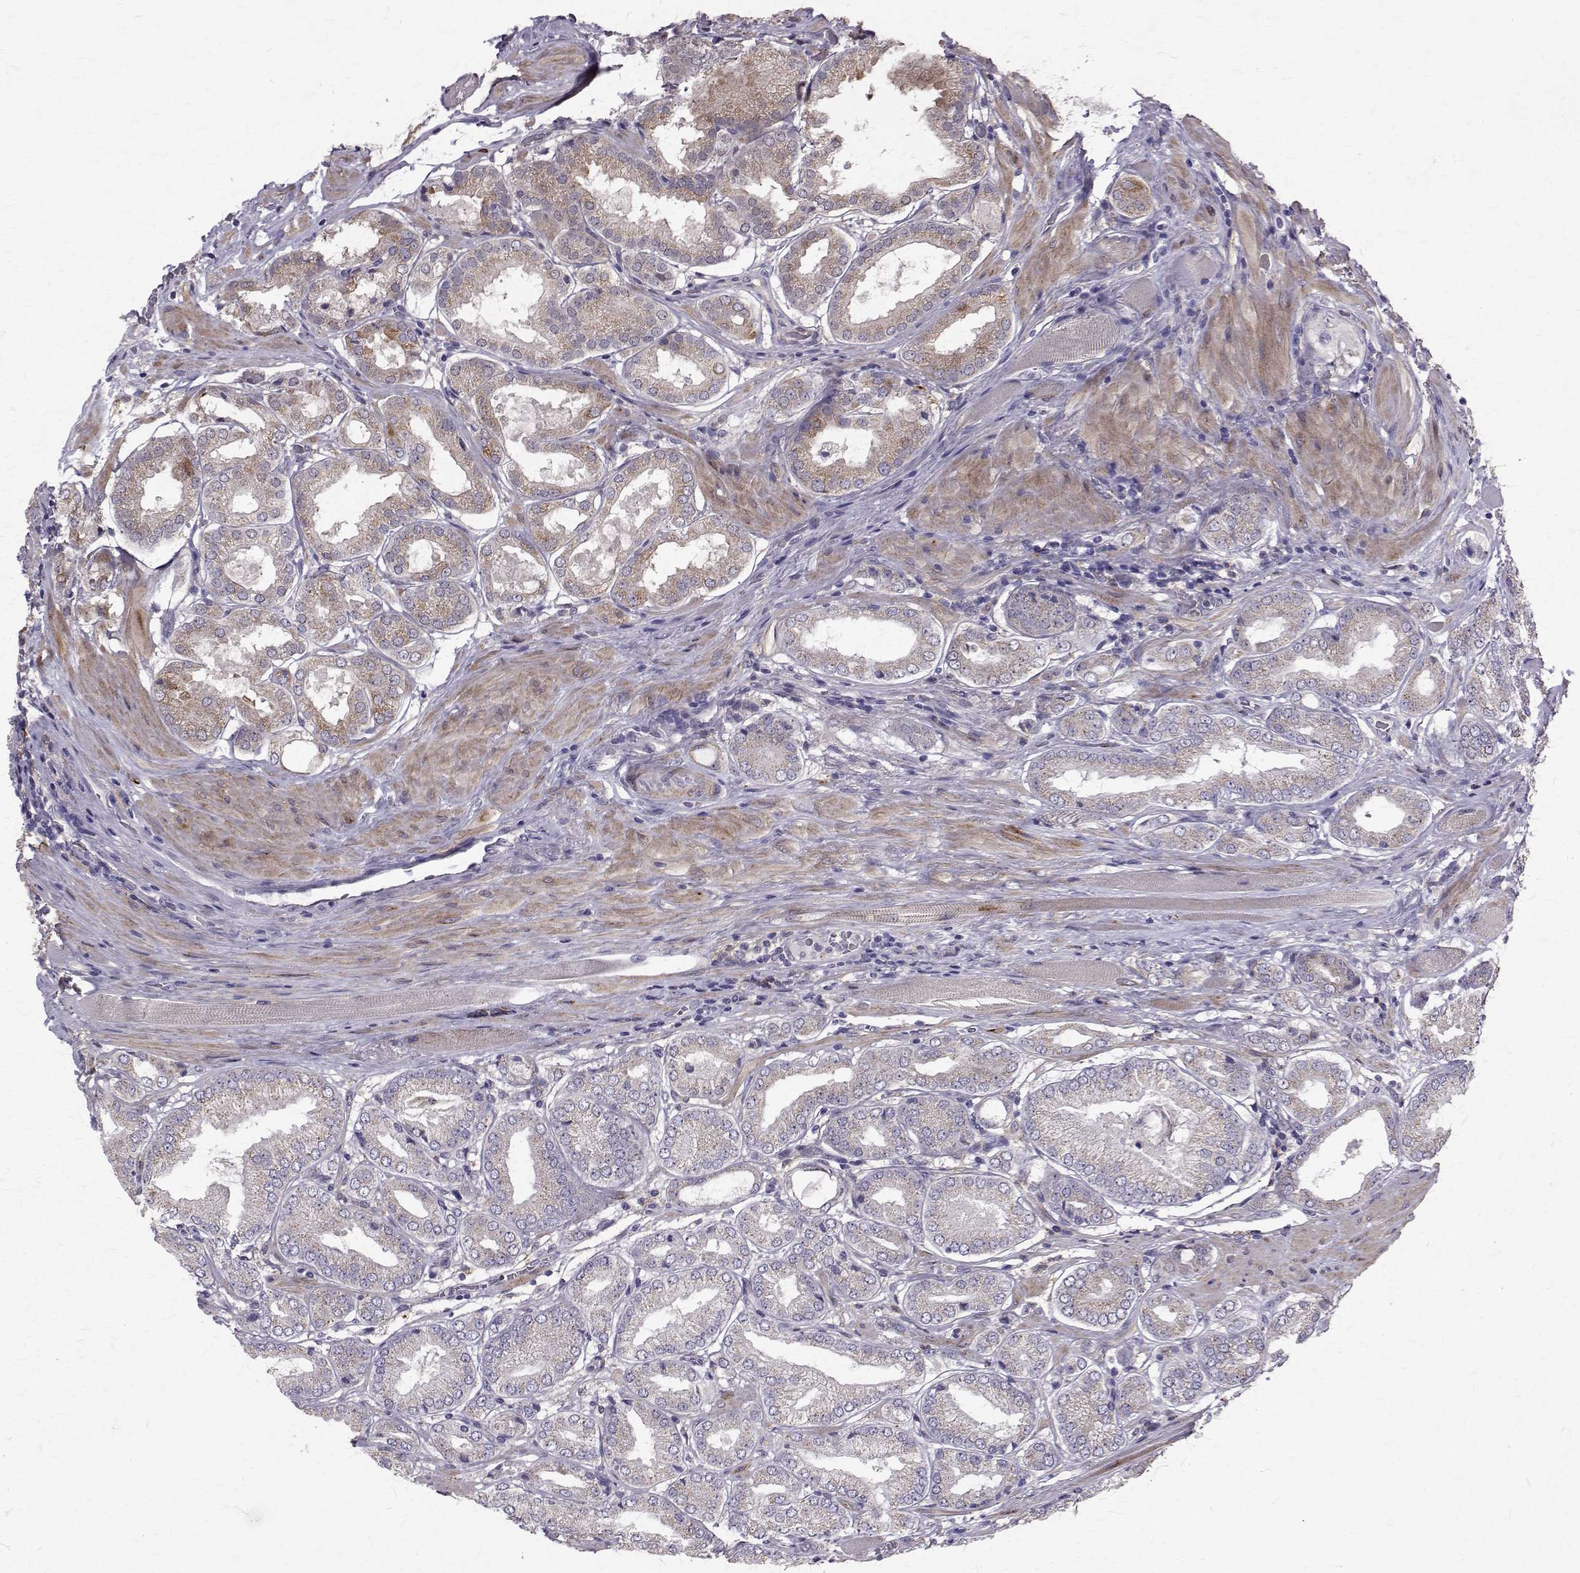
{"staining": {"intensity": "weak", "quantity": "<25%", "location": "cytoplasmic/membranous"}, "tissue": "prostate cancer", "cell_type": "Tumor cells", "image_type": "cancer", "snomed": [{"axis": "morphology", "description": "Adenocarcinoma, NOS"}, {"axis": "topography", "description": "Prostate"}], "caption": "A high-resolution photomicrograph shows IHC staining of adenocarcinoma (prostate), which shows no significant positivity in tumor cells. (Brightfield microscopy of DAB (3,3'-diaminobenzidine) immunohistochemistry (IHC) at high magnification).", "gene": "CCDC89", "patient": {"sex": "male", "age": 63}}